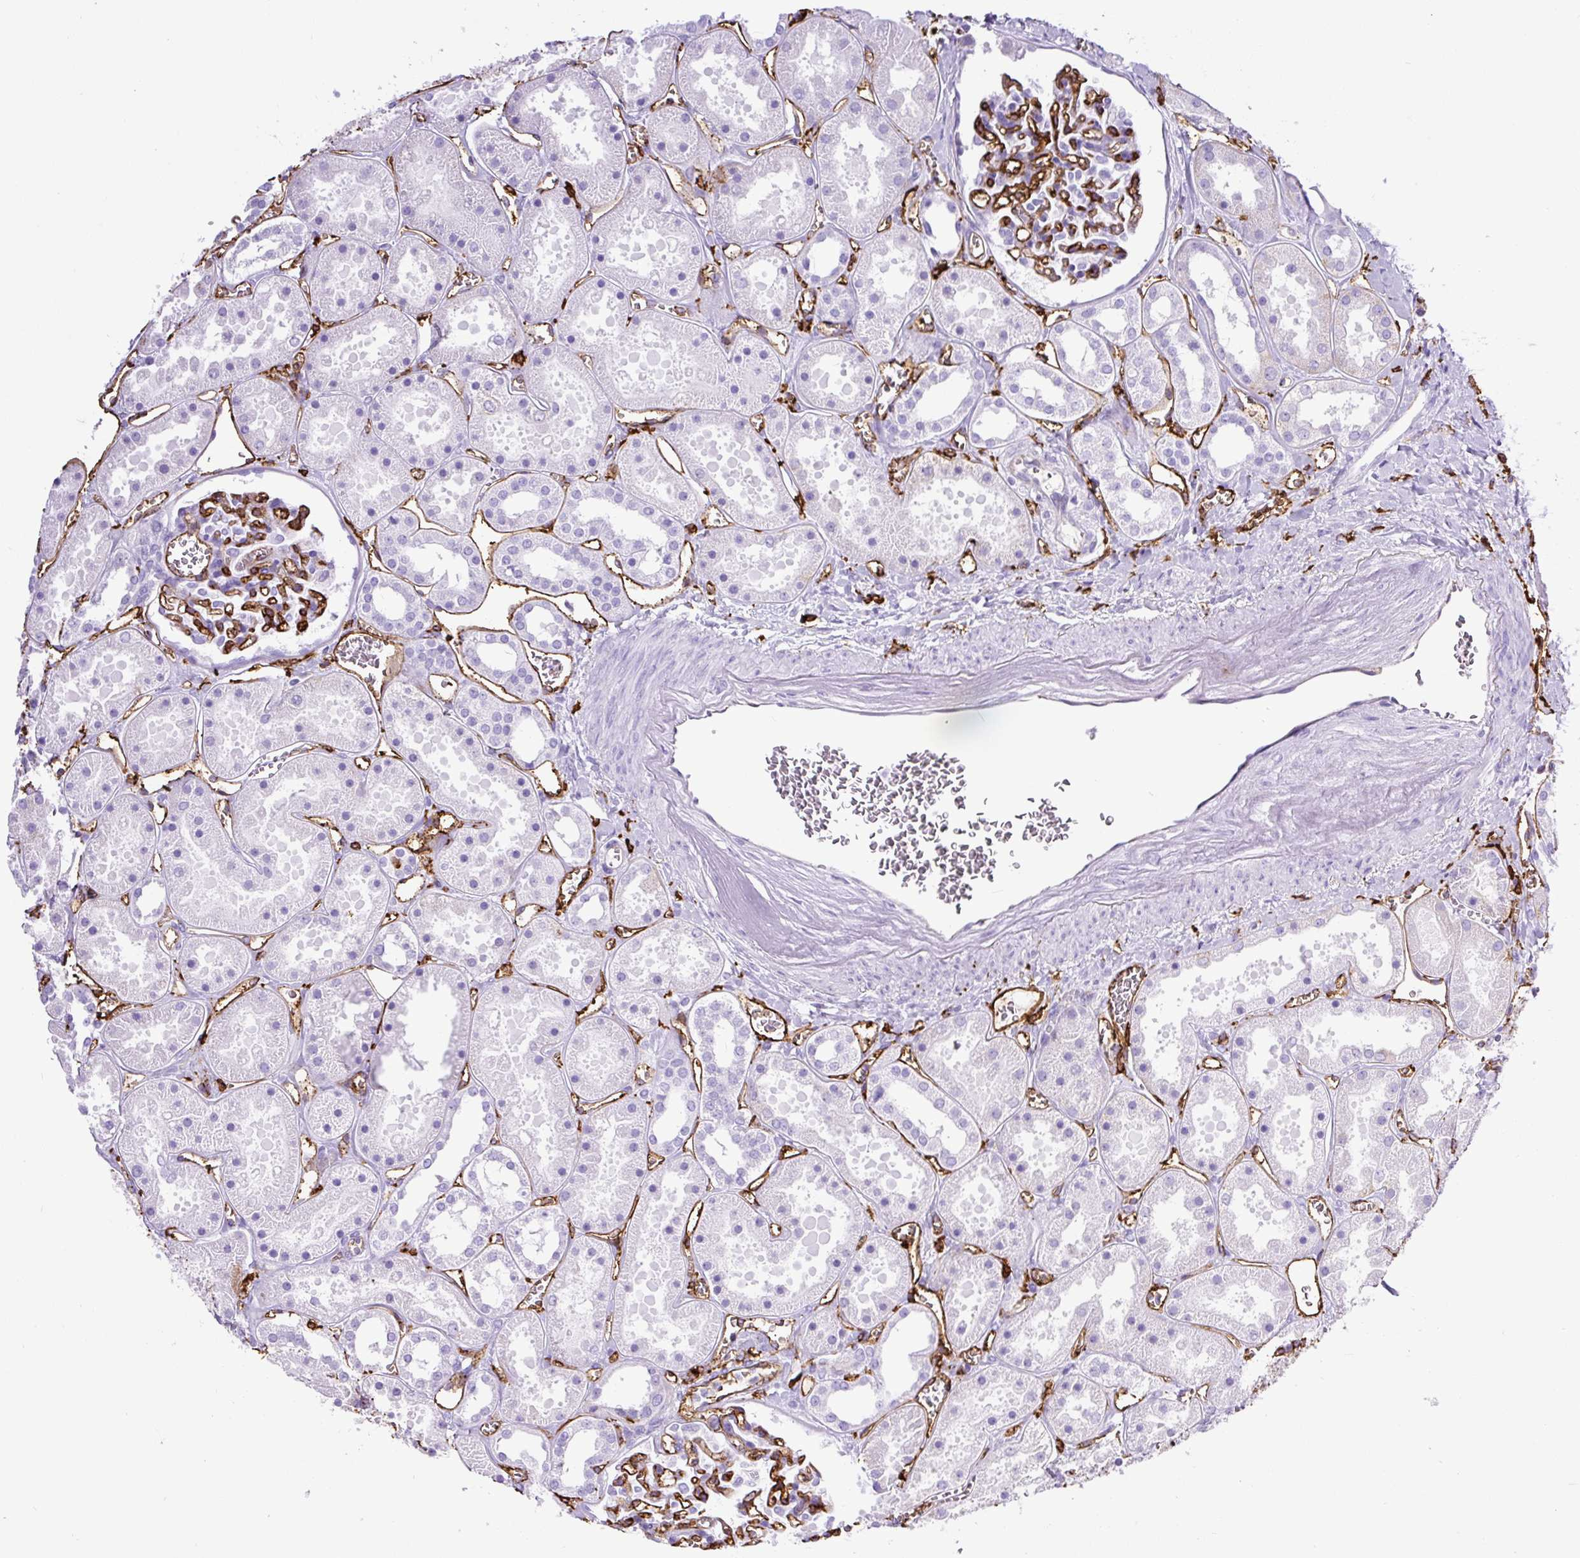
{"staining": {"intensity": "negative", "quantity": "none", "location": "none"}, "tissue": "kidney", "cell_type": "Cells in glomeruli", "image_type": "normal", "snomed": [{"axis": "morphology", "description": "Normal tissue, NOS"}, {"axis": "topography", "description": "Kidney"}], "caption": "An immunohistochemistry (IHC) image of benign kidney is shown. There is no staining in cells in glomeruli of kidney.", "gene": "HLA", "patient": {"sex": "female", "age": 41}}